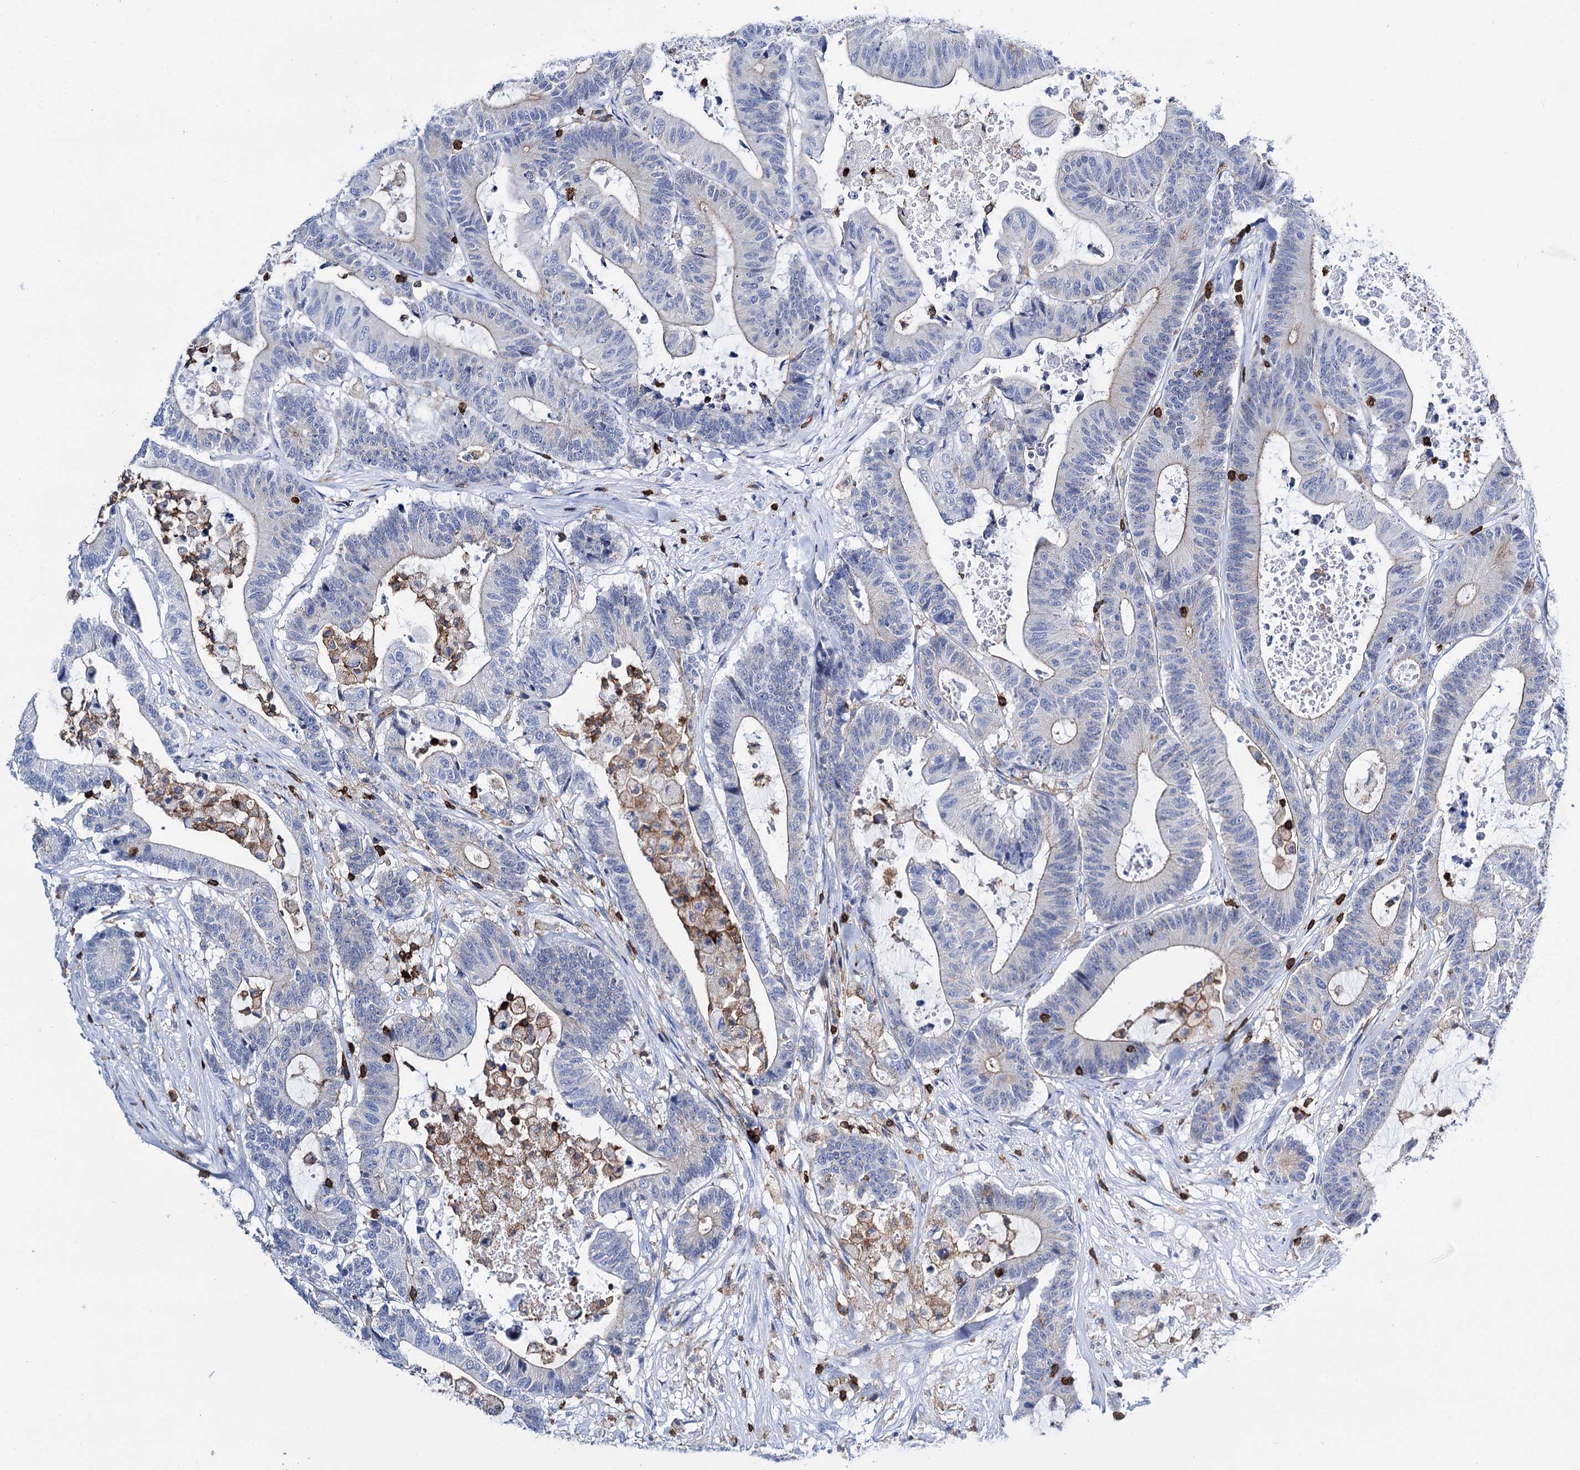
{"staining": {"intensity": "negative", "quantity": "none", "location": "none"}, "tissue": "colorectal cancer", "cell_type": "Tumor cells", "image_type": "cancer", "snomed": [{"axis": "morphology", "description": "Adenocarcinoma, NOS"}, {"axis": "topography", "description": "Colon"}], "caption": "Immunohistochemistry (IHC) of human colorectal cancer demonstrates no staining in tumor cells.", "gene": "DEF6", "patient": {"sex": "female", "age": 84}}